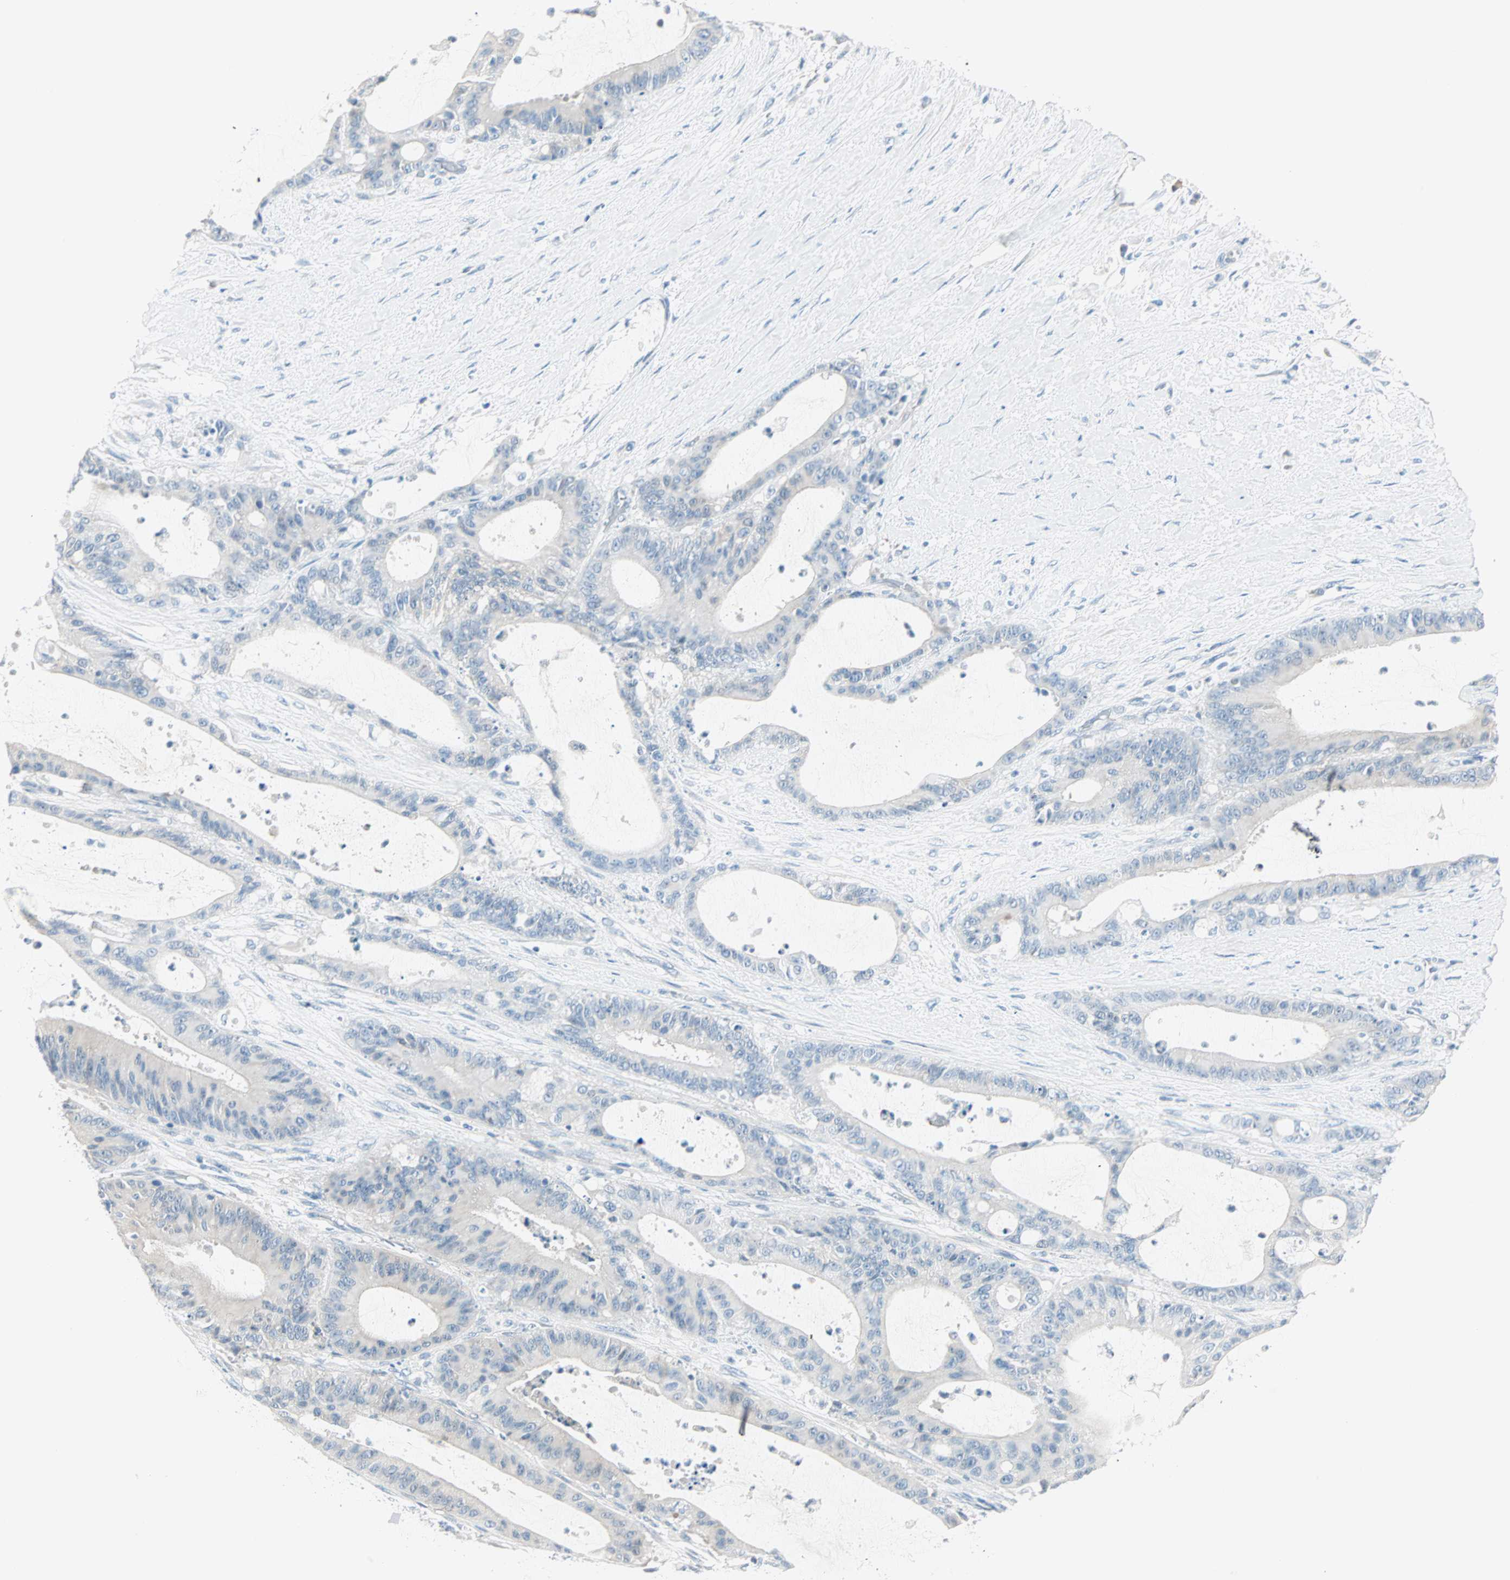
{"staining": {"intensity": "negative", "quantity": "none", "location": "none"}, "tissue": "liver cancer", "cell_type": "Tumor cells", "image_type": "cancer", "snomed": [{"axis": "morphology", "description": "Cholangiocarcinoma"}, {"axis": "topography", "description": "Liver"}], "caption": "Liver cholangiocarcinoma was stained to show a protein in brown. There is no significant expression in tumor cells. (DAB (3,3'-diaminobenzidine) immunohistochemistry, high magnification).", "gene": "SULT1C2", "patient": {"sex": "female", "age": 73}}